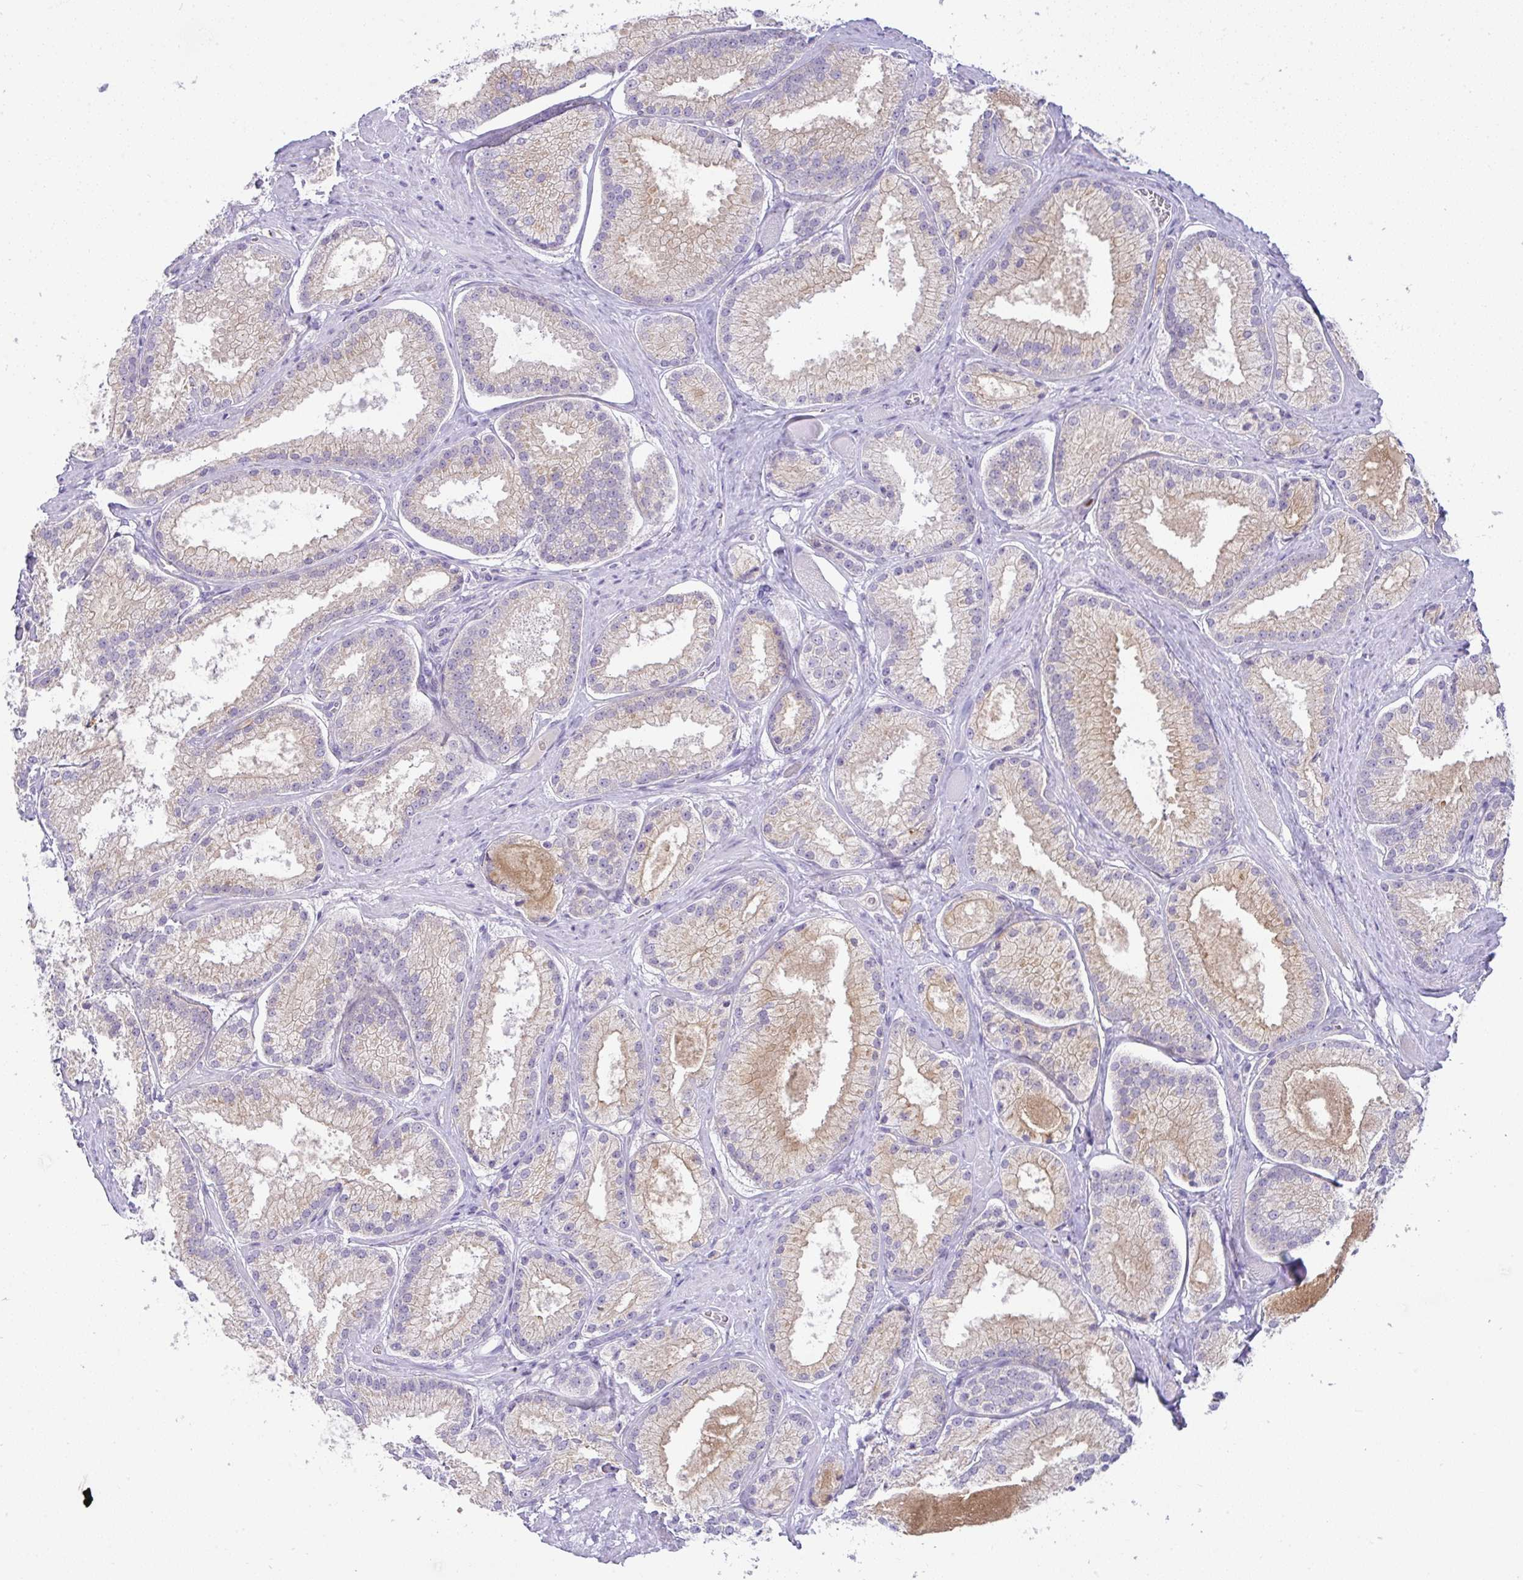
{"staining": {"intensity": "weak", "quantity": "25%-75%", "location": "cytoplasmic/membranous"}, "tissue": "prostate cancer", "cell_type": "Tumor cells", "image_type": "cancer", "snomed": [{"axis": "morphology", "description": "Adenocarcinoma, High grade"}, {"axis": "topography", "description": "Prostate"}], "caption": "An image of prostate cancer (adenocarcinoma (high-grade)) stained for a protein reveals weak cytoplasmic/membranous brown staining in tumor cells. The protein is shown in brown color, while the nuclei are stained blue.", "gene": "FAM177A1", "patient": {"sex": "male", "age": 68}}